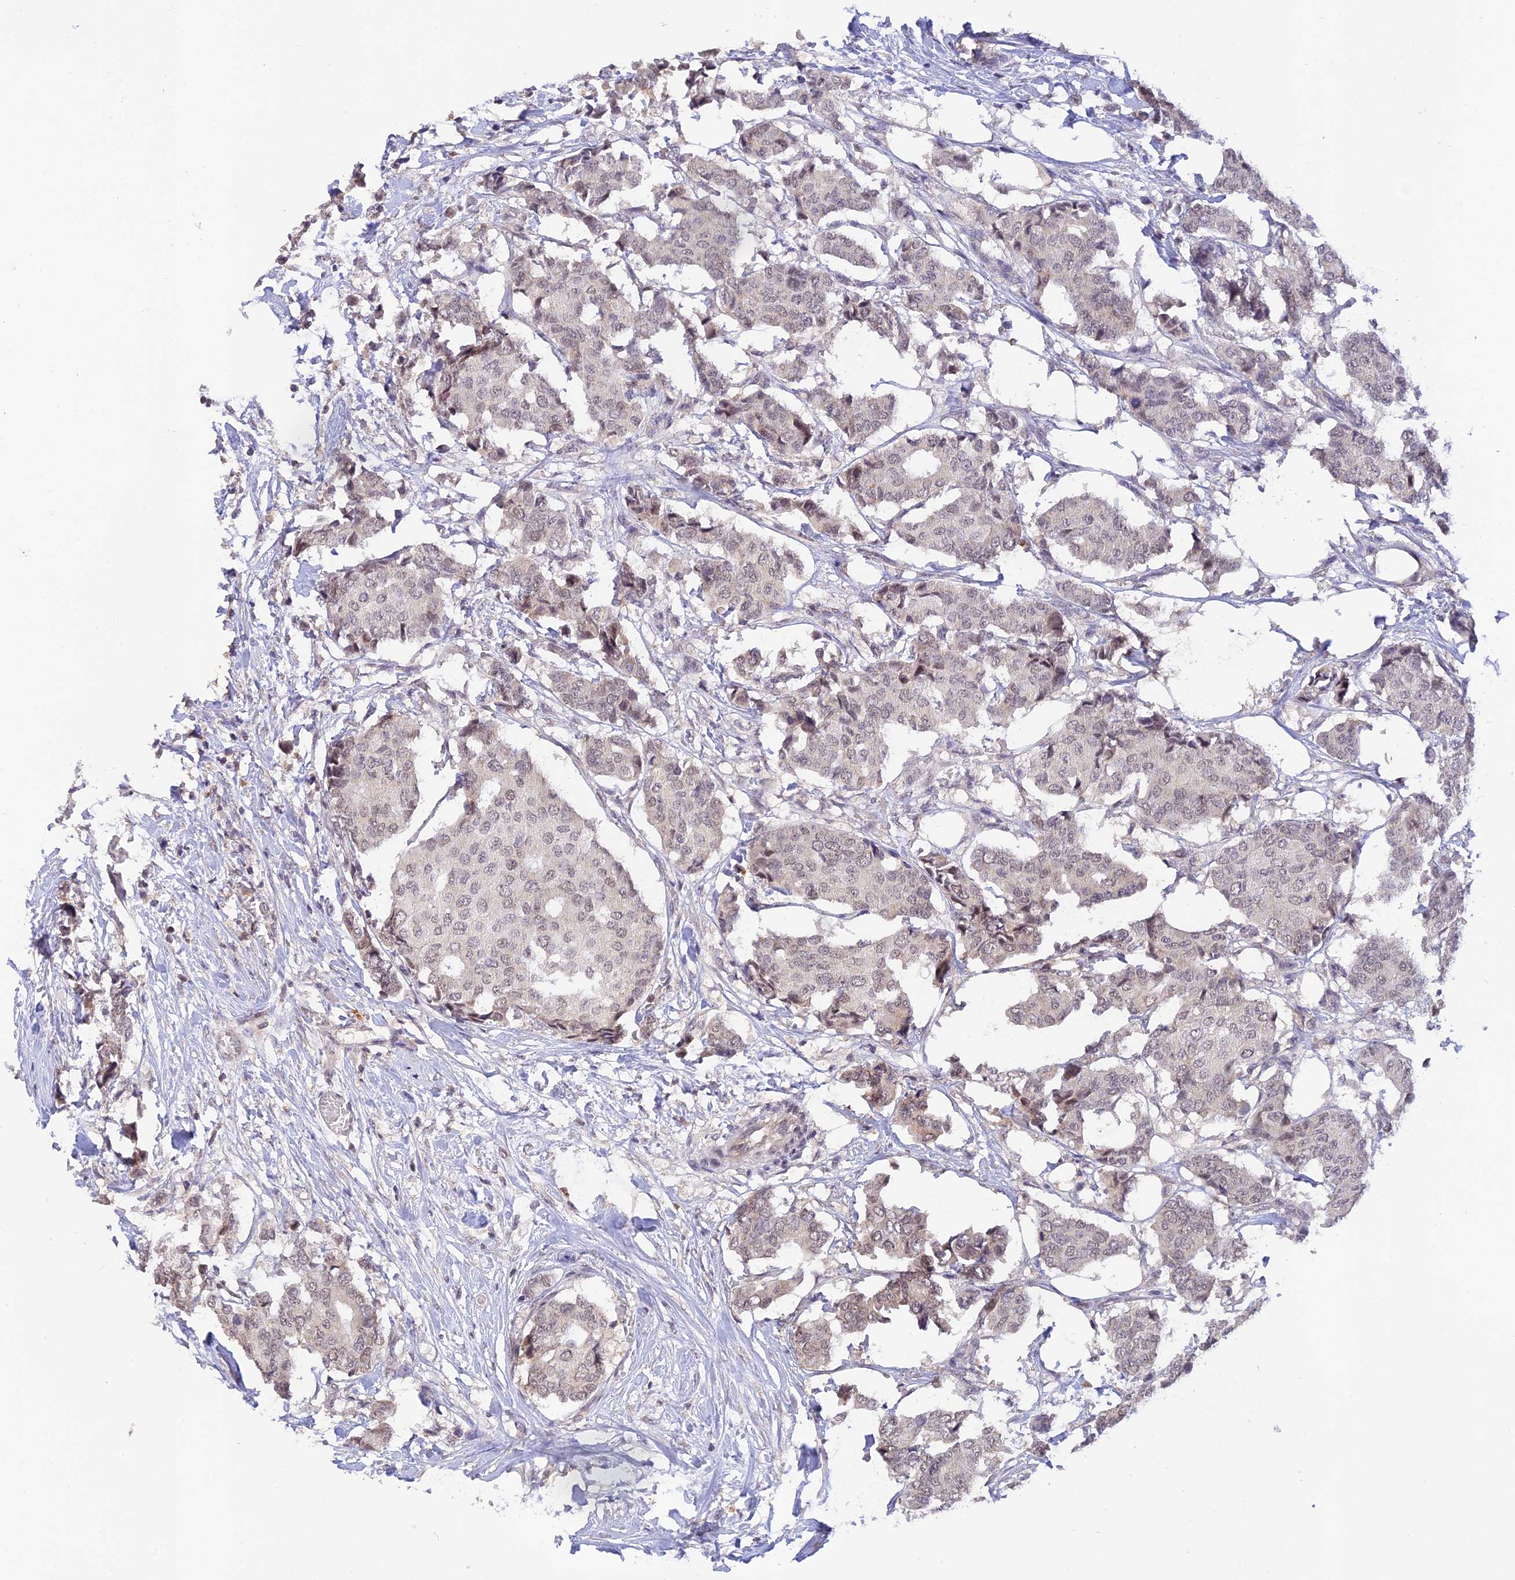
{"staining": {"intensity": "weak", "quantity": "<25%", "location": "nuclear"}, "tissue": "breast cancer", "cell_type": "Tumor cells", "image_type": "cancer", "snomed": [{"axis": "morphology", "description": "Duct carcinoma"}, {"axis": "topography", "description": "Breast"}], "caption": "Breast cancer (infiltrating ductal carcinoma) was stained to show a protein in brown. There is no significant expression in tumor cells.", "gene": "PEX16", "patient": {"sex": "female", "age": 75}}